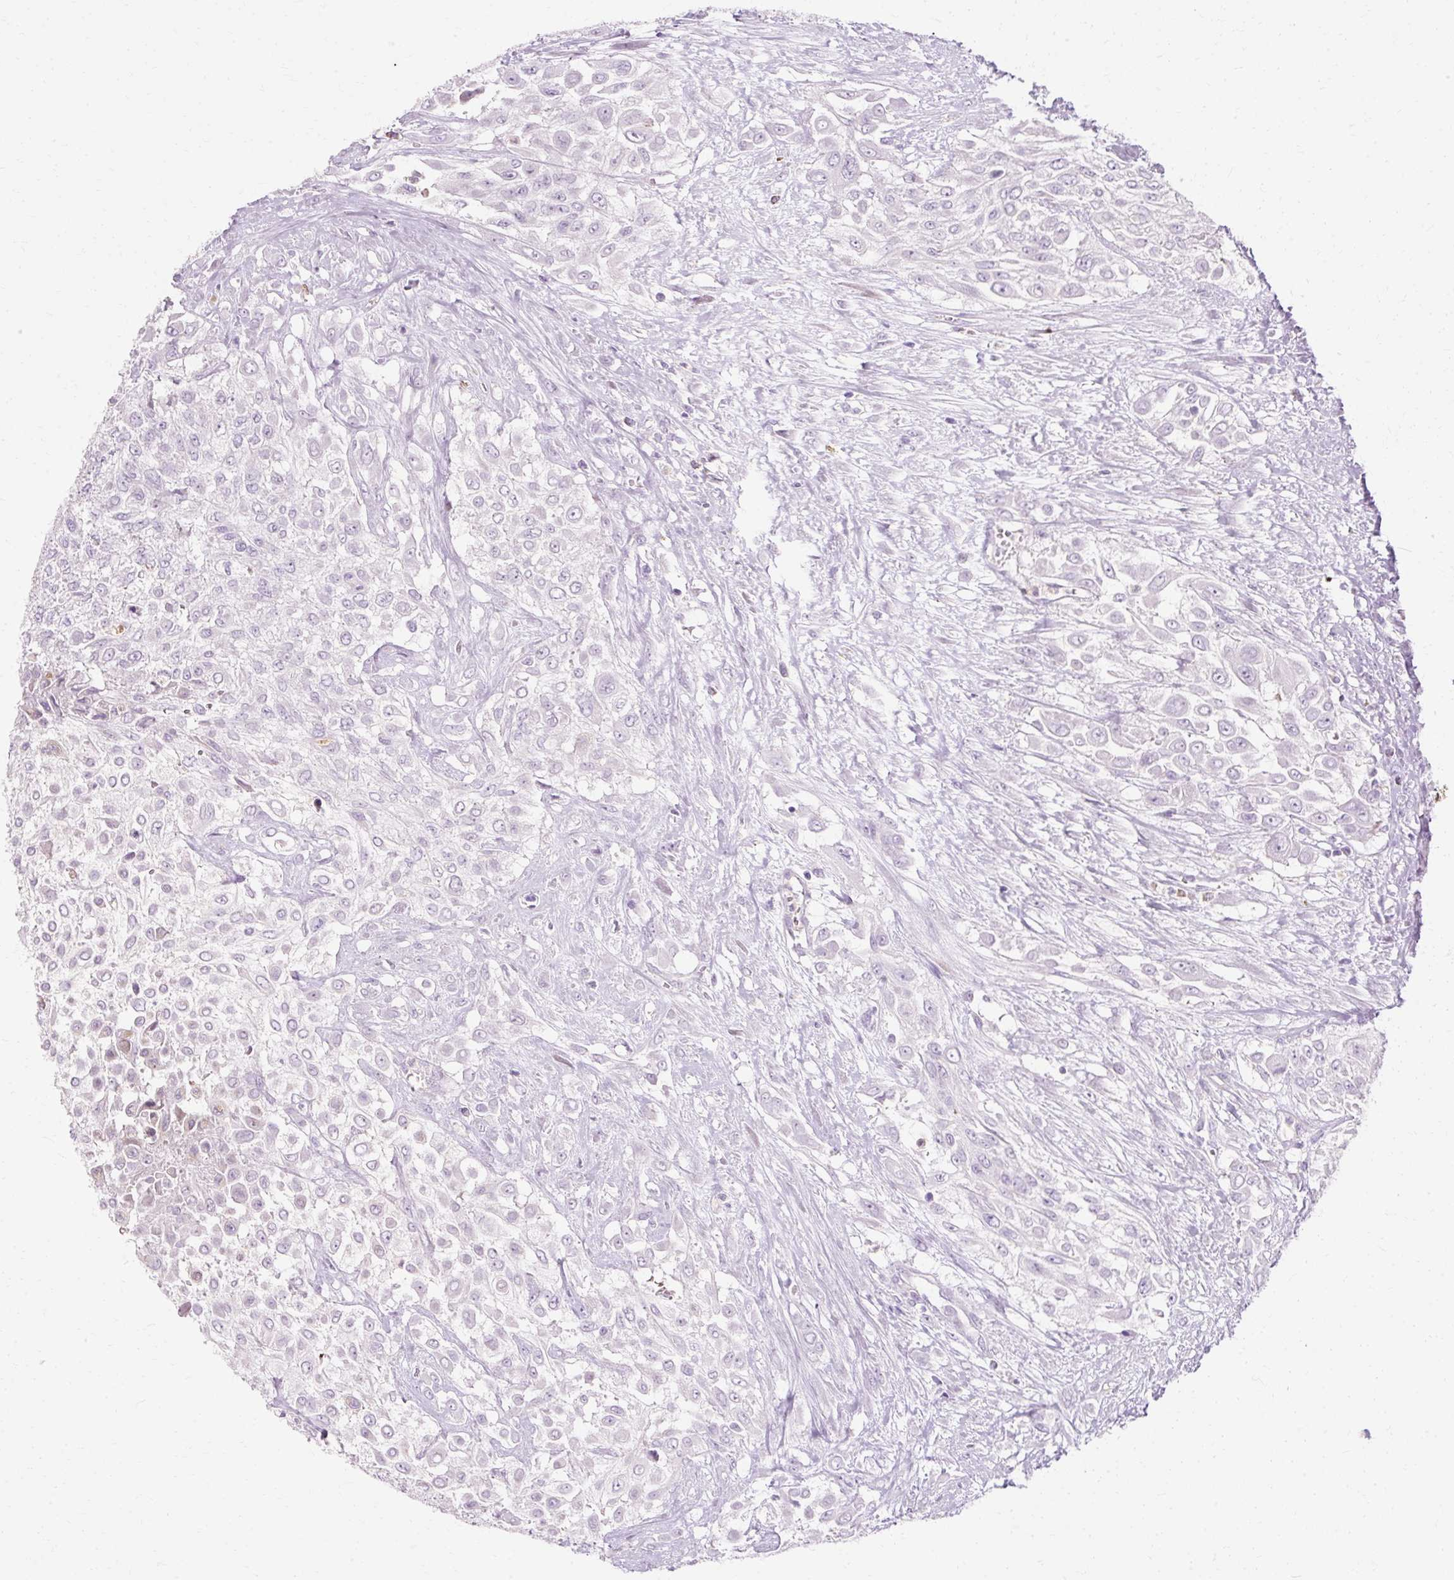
{"staining": {"intensity": "negative", "quantity": "none", "location": "none"}, "tissue": "urothelial cancer", "cell_type": "Tumor cells", "image_type": "cancer", "snomed": [{"axis": "morphology", "description": "Urothelial carcinoma, High grade"}, {"axis": "topography", "description": "Urinary bladder"}], "caption": "High-grade urothelial carcinoma was stained to show a protein in brown. There is no significant expression in tumor cells.", "gene": "HSD11B1", "patient": {"sex": "male", "age": 57}}